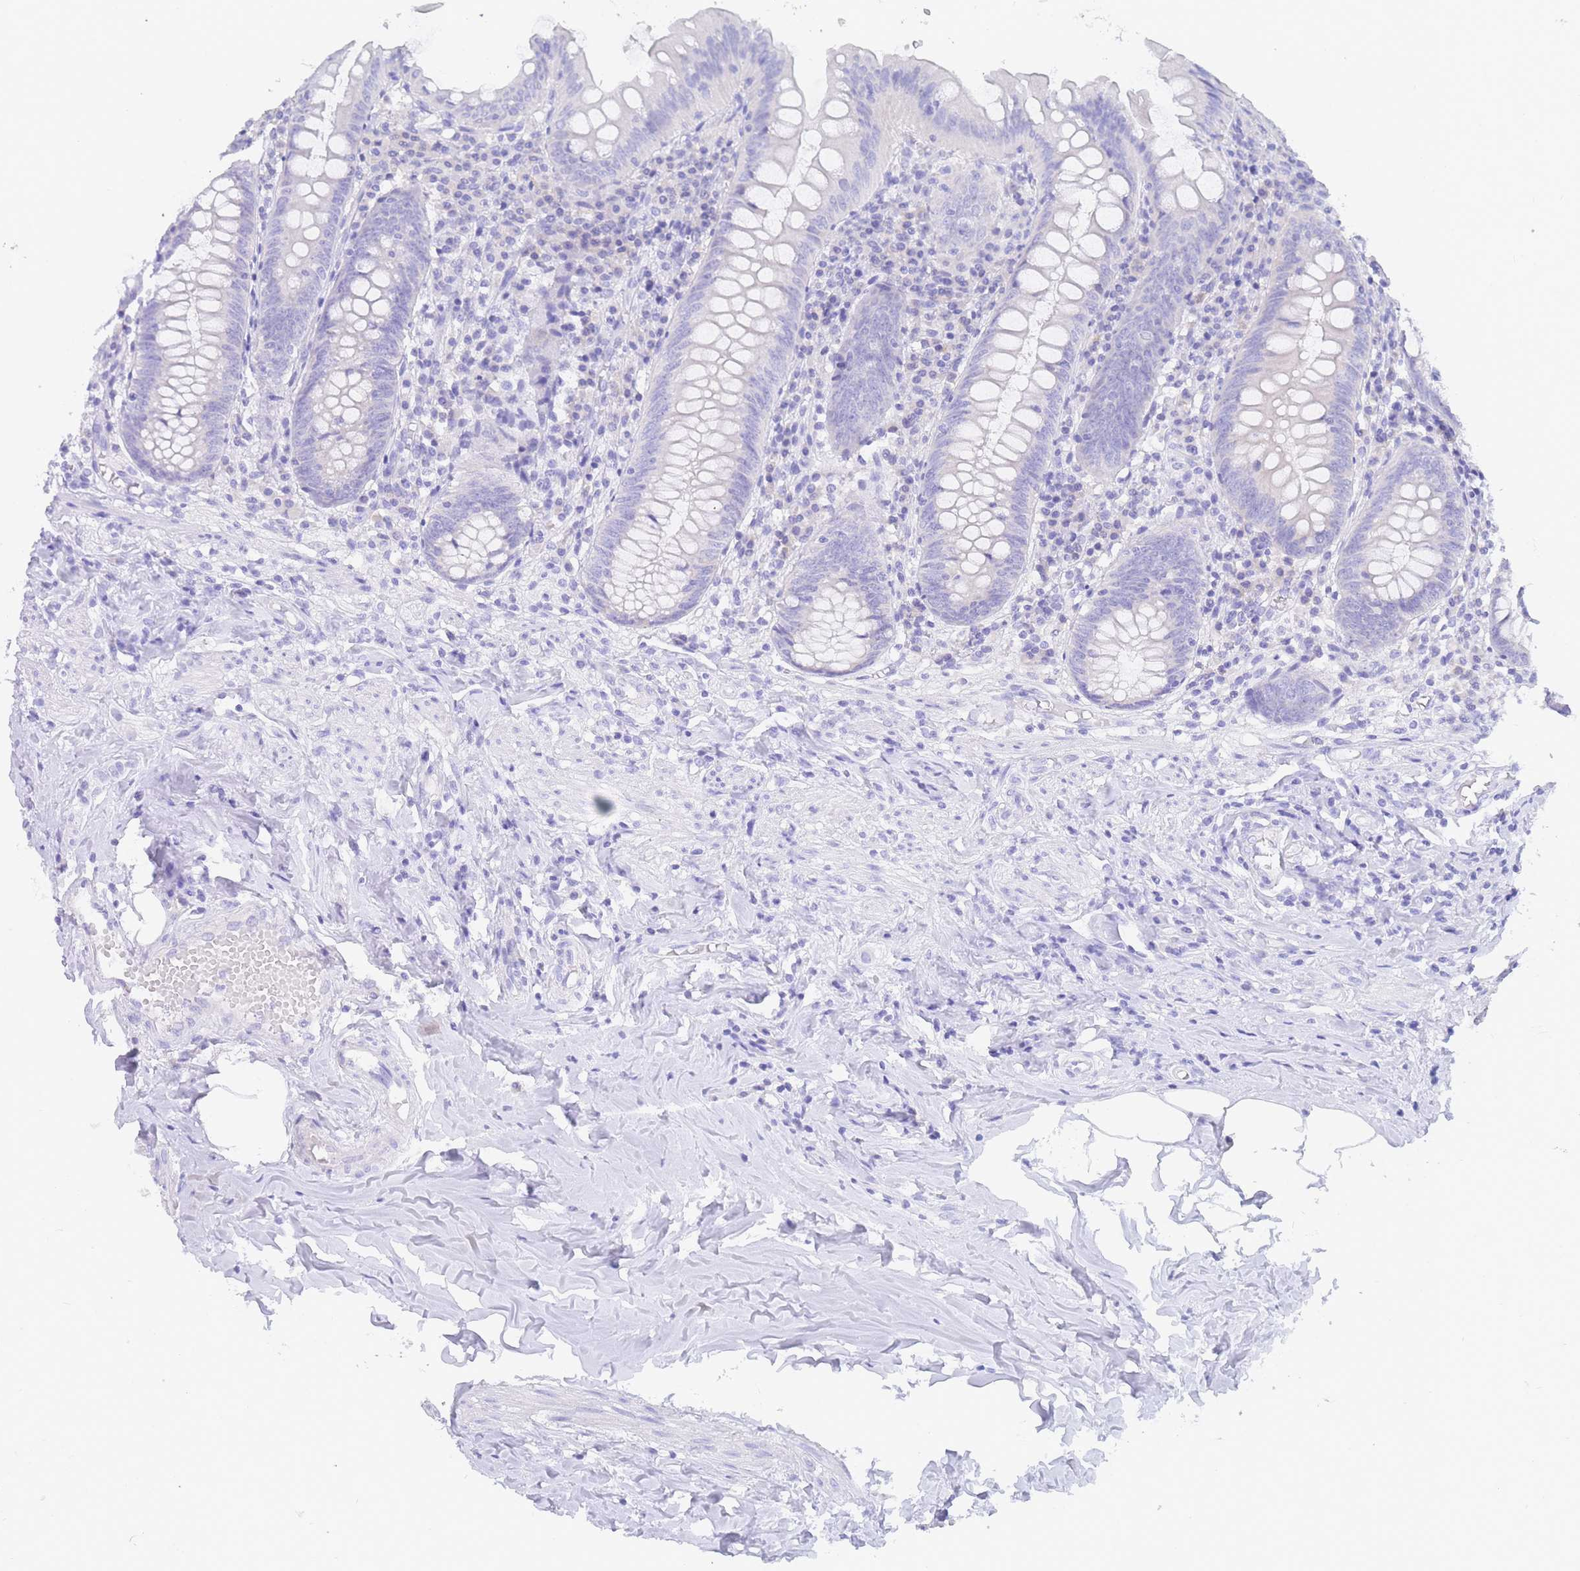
{"staining": {"intensity": "negative", "quantity": "none", "location": "none"}, "tissue": "appendix", "cell_type": "Glandular cells", "image_type": "normal", "snomed": [{"axis": "morphology", "description": "Normal tissue, NOS"}, {"axis": "topography", "description": "Appendix"}], "caption": "The photomicrograph exhibits no staining of glandular cells in unremarkable appendix. The staining is performed using DAB brown chromogen with nuclei counter-stained in using hematoxylin.", "gene": "LZTFL1", "patient": {"sex": "female", "age": 54}}